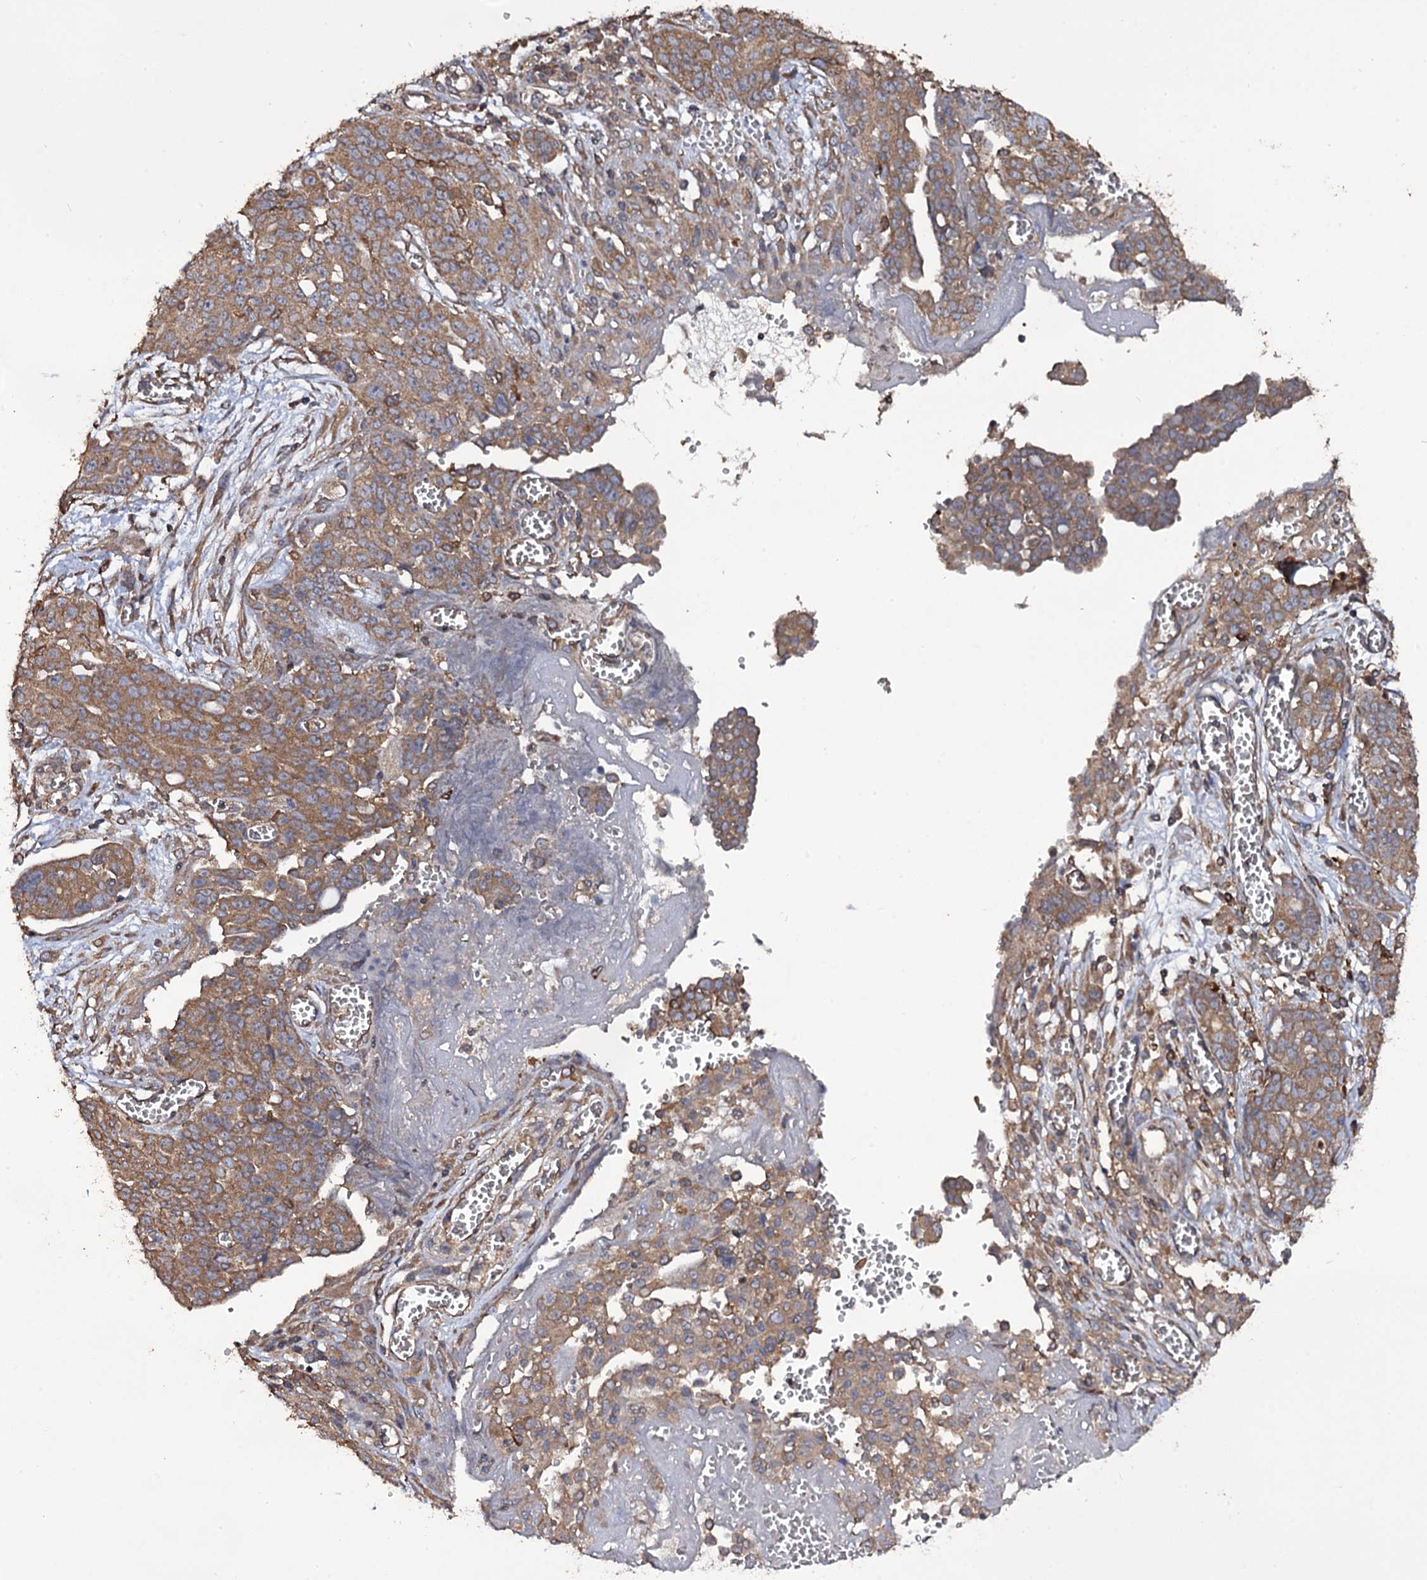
{"staining": {"intensity": "moderate", "quantity": ">75%", "location": "cytoplasmic/membranous"}, "tissue": "ovarian cancer", "cell_type": "Tumor cells", "image_type": "cancer", "snomed": [{"axis": "morphology", "description": "Cystadenocarcinoma, serous, NOS"}, {"axis": "topography", "description": "Soft tissue"}, {"axis": "topography", "description": "Ovary"}], "caption": "Moderate cytoplasmic/membranous staining for a protein is appreciated in approximately >75% of tumor cells of ovarian serous cystadenocarcinoma using immunohistochemistry.", "gene": "TTC23", "patient": {"sex": "female", "age": 57}}